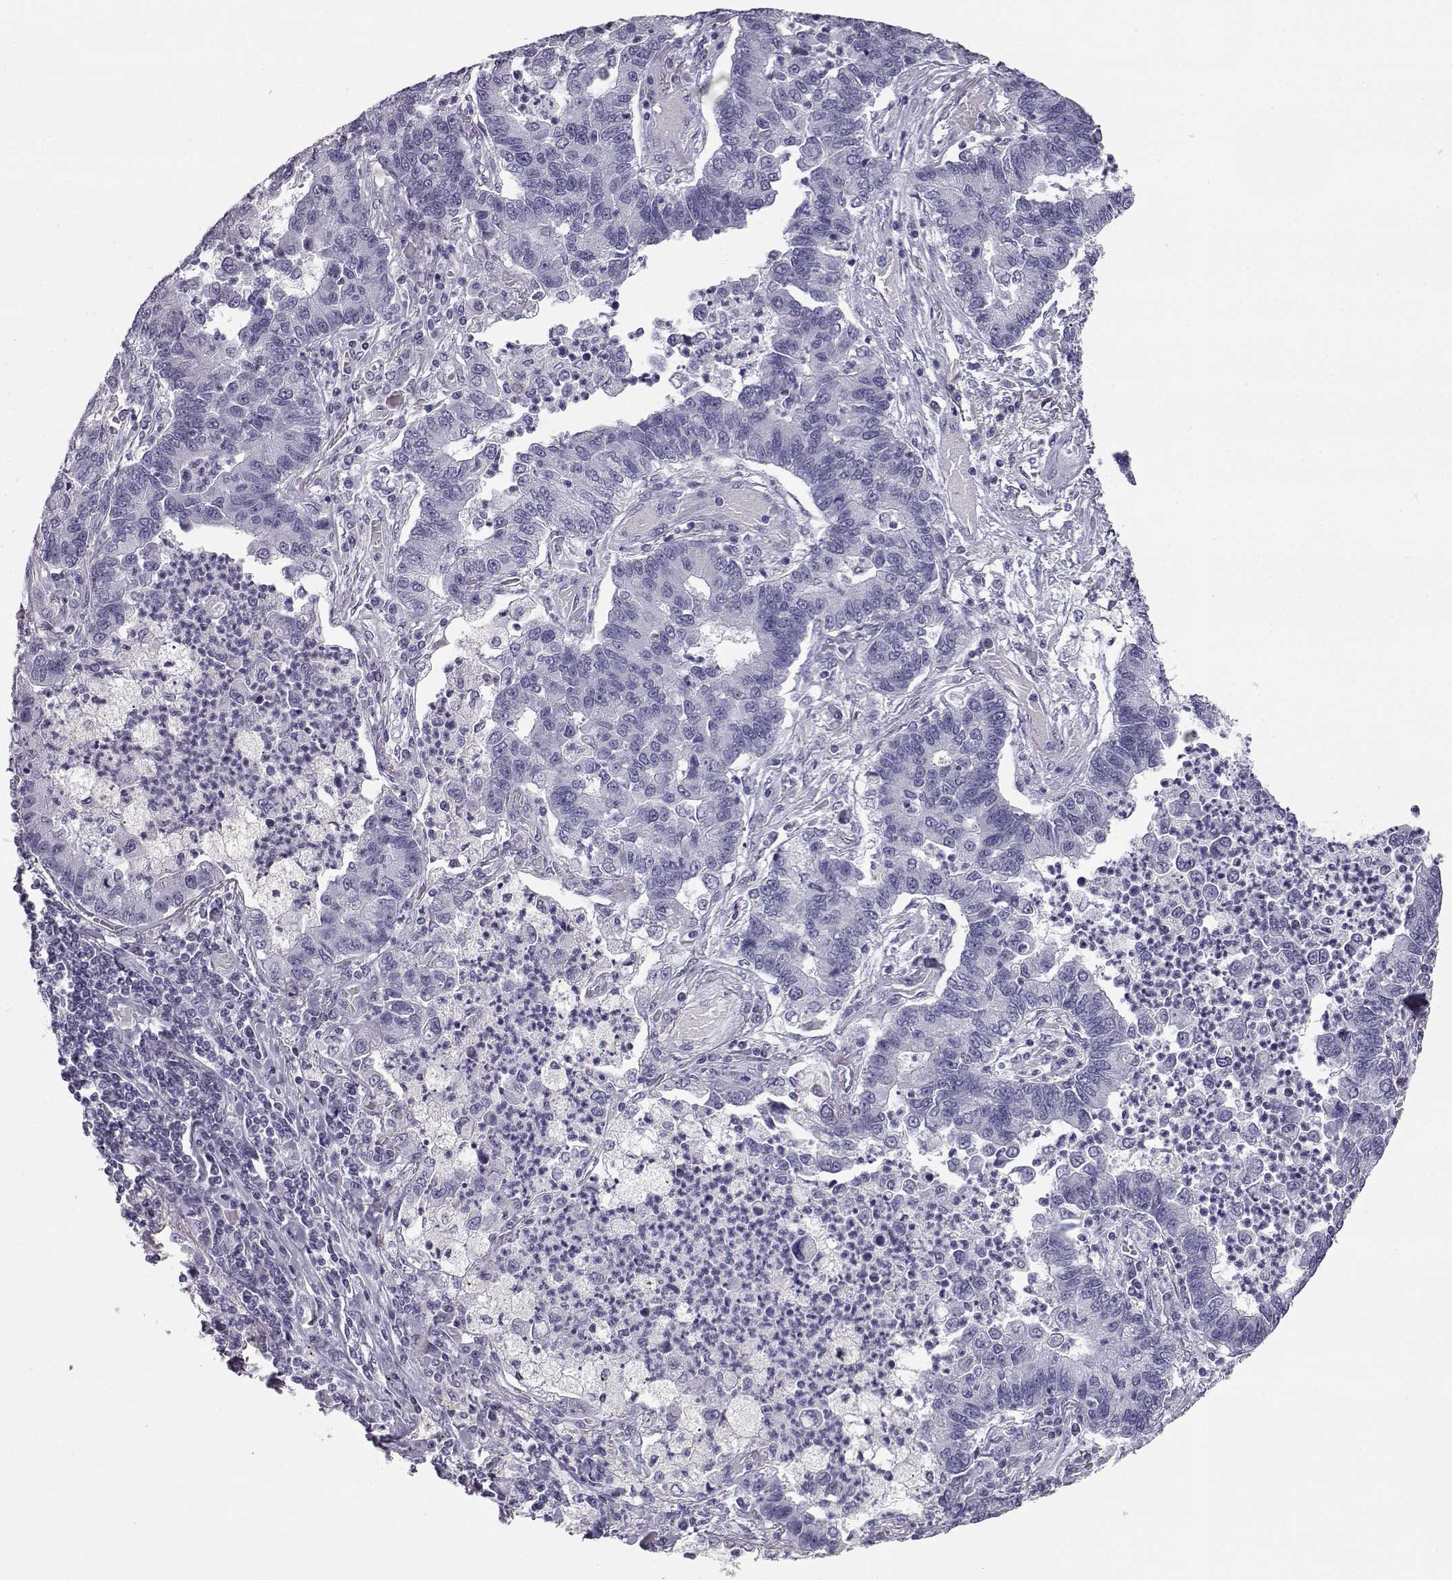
{"staining": {"intensity": "negative", "quantity": "none", "location": "none"}, "tissue": "lung cancer", "cell_type": "Tumor cells", "image_type": "cancer", "snomed": [{"axis": "morphology", "description": "Adenocarcinoma, NOS"}, {"axis": "topography", "description": "Lung"}], "caption": "The histopathology image demonstrates no significant staining in tumor cells of lung cancer.", "gene": "ITLN2", "patient": {"sex": "female", "age": 57}}